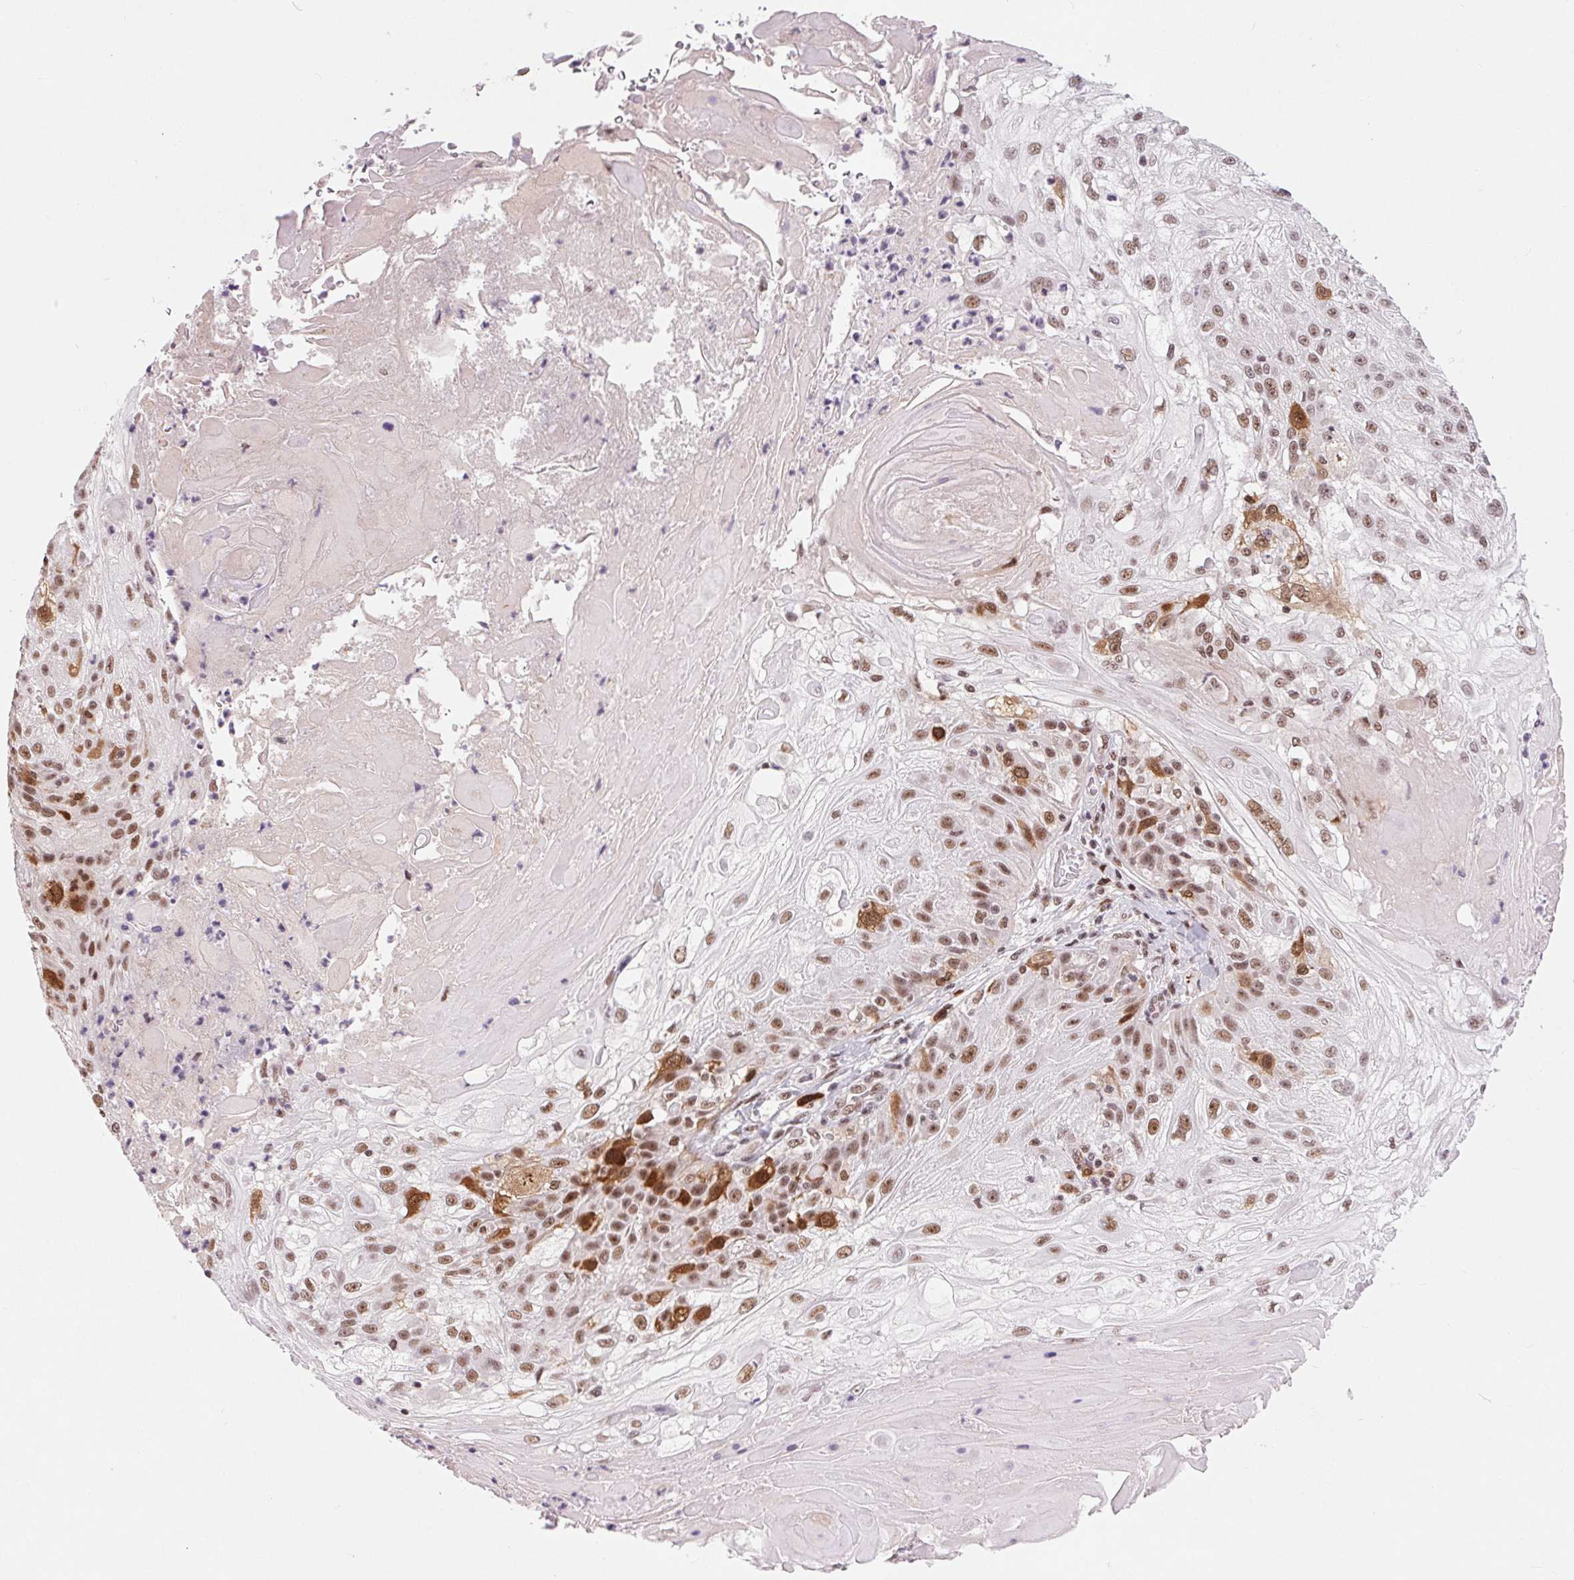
{"staining": {"intensity": "moderate", "quantity": ">75%", "location": "nuclear"}, "tissue": "skin cancer", "cell_type": "Tumor cells", "image_type": "cancer", "snomed": [{"axis": "morphology", "description": "Normal tissue, NOS"}, {"axis": "morphology", "description": "Squamous cell carcinoma, NOS"}, {"axis": "topography", "description": "Skin"}], "caption": "Protein expression analysis of human skin cancer reveals moderate nuclear positivity in approximately >75% of tumor cells.", "gene": "CD2BP2", "patient": {"sex": "female", "age": 83}}